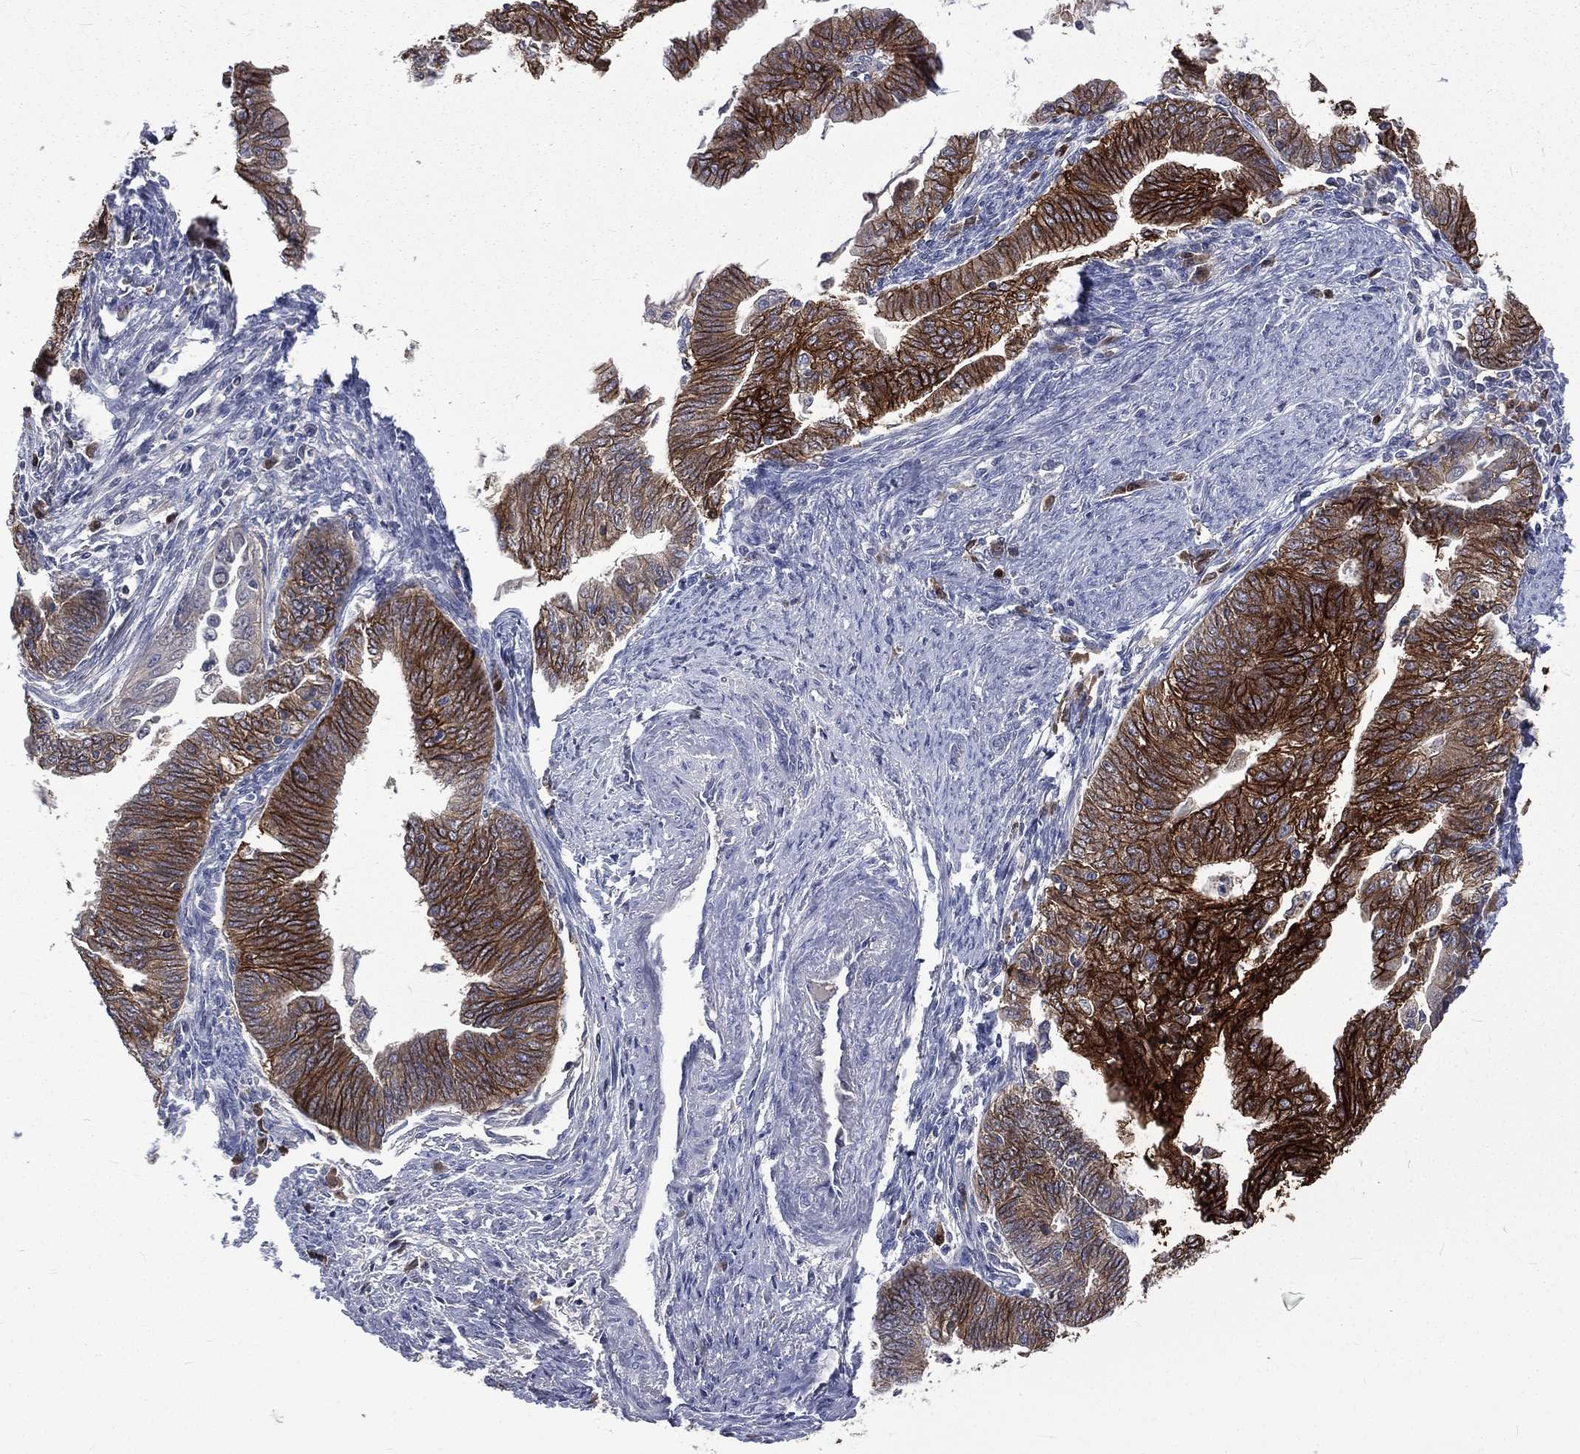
{"staining": {"intensity": "strong", "quantity": "25%-75%", "location": "cytoplasmic/membranous"}, "tissue": "endometrial cancer", "cell_type": "Tumor cells", "image_type": "cancer", "snomed": [{"axis": "morphology", "description": "Adenocarcinoma, NOS"}, {"axis": "topography", "description": "Endometrium"}], "caption": "IHC micrograph of endometrial cancer stained for a protein (brown), which shows high levels of strong cytoplasmic/membranous expression in about 25%-75% of tumor cells.", "gene": "CA12", "patient": {"sex": "female", "age": 82}}